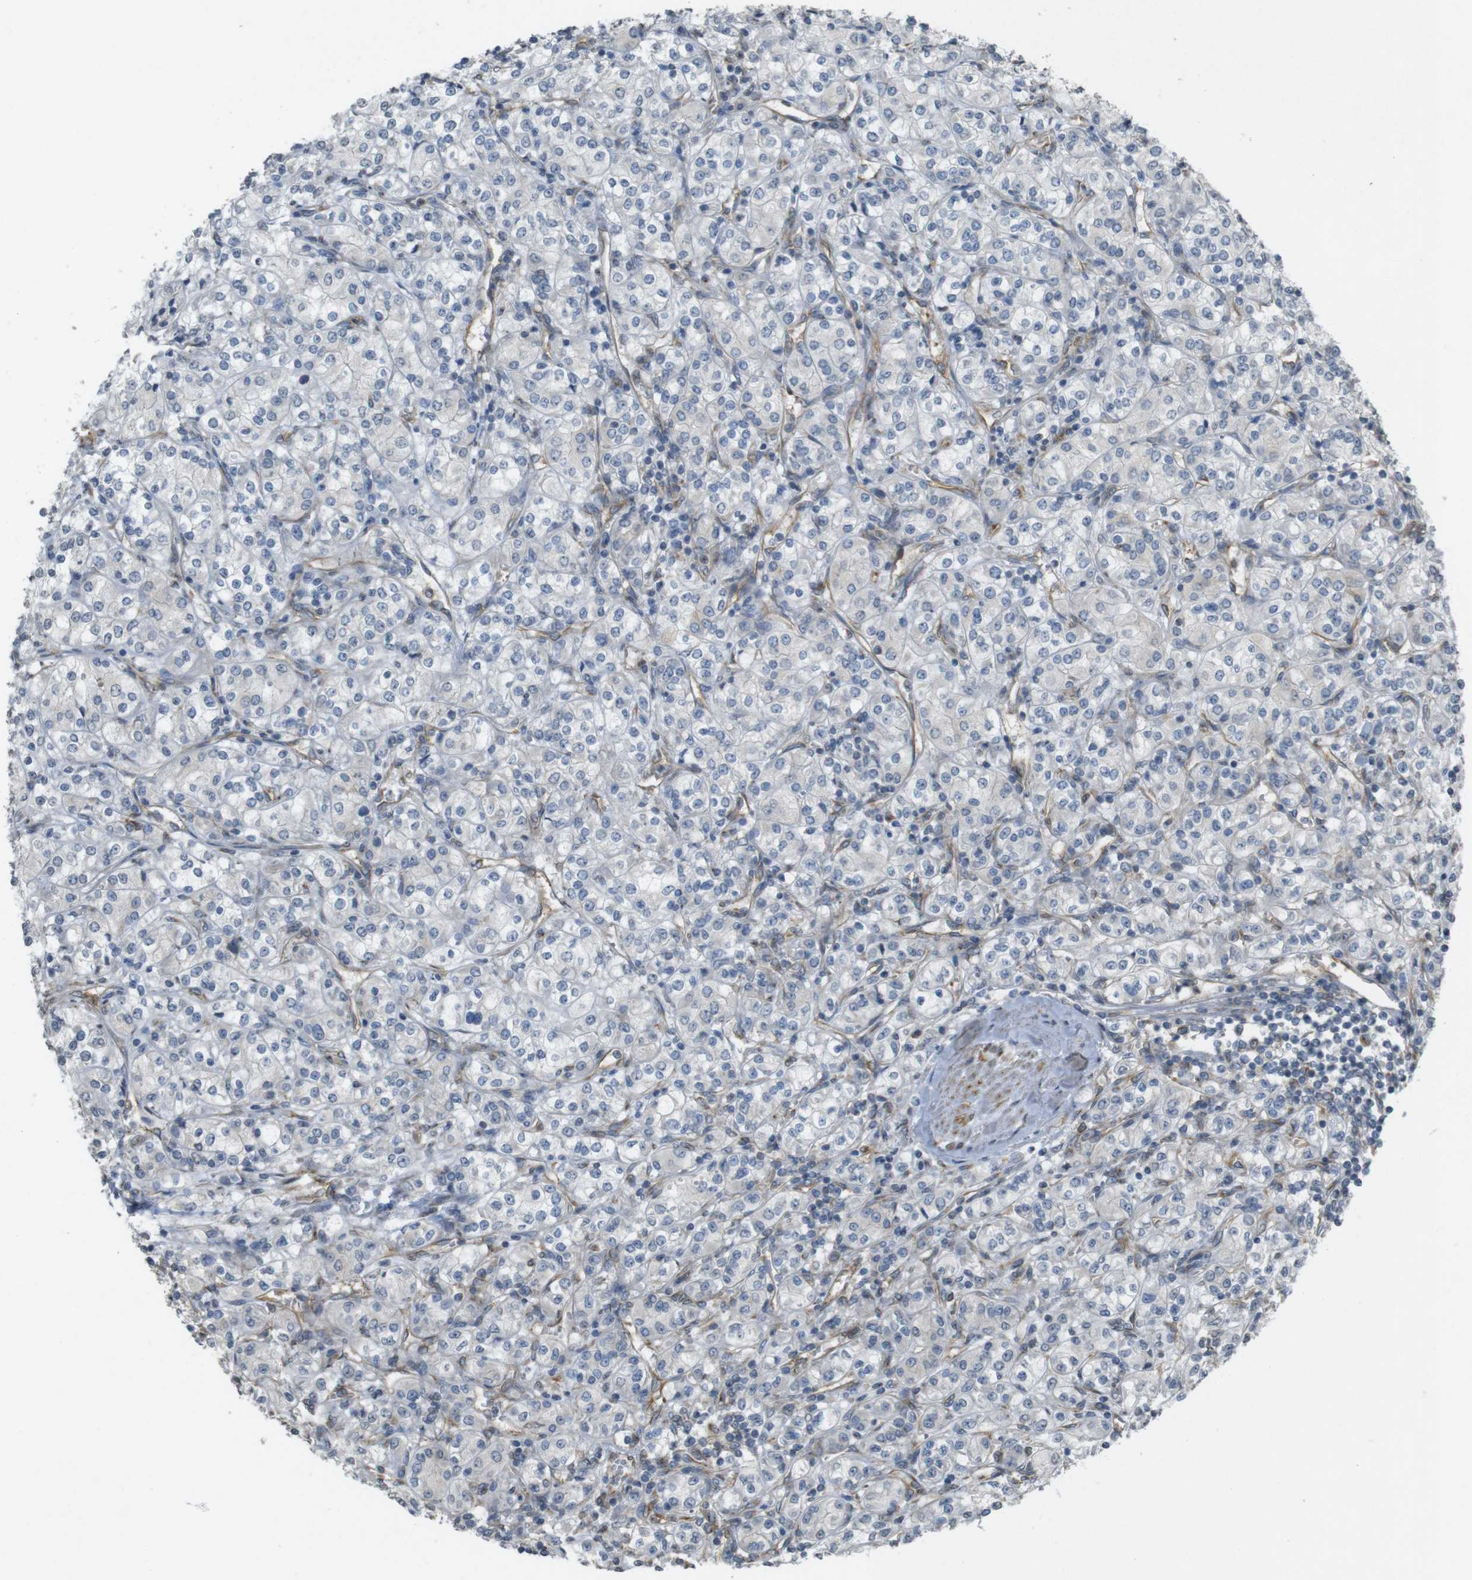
{"staining": {"intensity": "negative", "quantity": "none", "location": "none"}, "tissue": "renal cancer", "cell_type": "Tumor cells", "image_type": "cancer", "snomed": [{"axis": "morphology", "description": "Adenocarcinoma, NOS"}, {"axis": "topography", "description": "Kidney"}], "caption": "Immunohistochemical staining of human renal cancer (adenocarcinoma) exhibits no significant expression in tumor cells.", "gene": "KIF5B", "patient": {"sex": "male", "age": 77}}